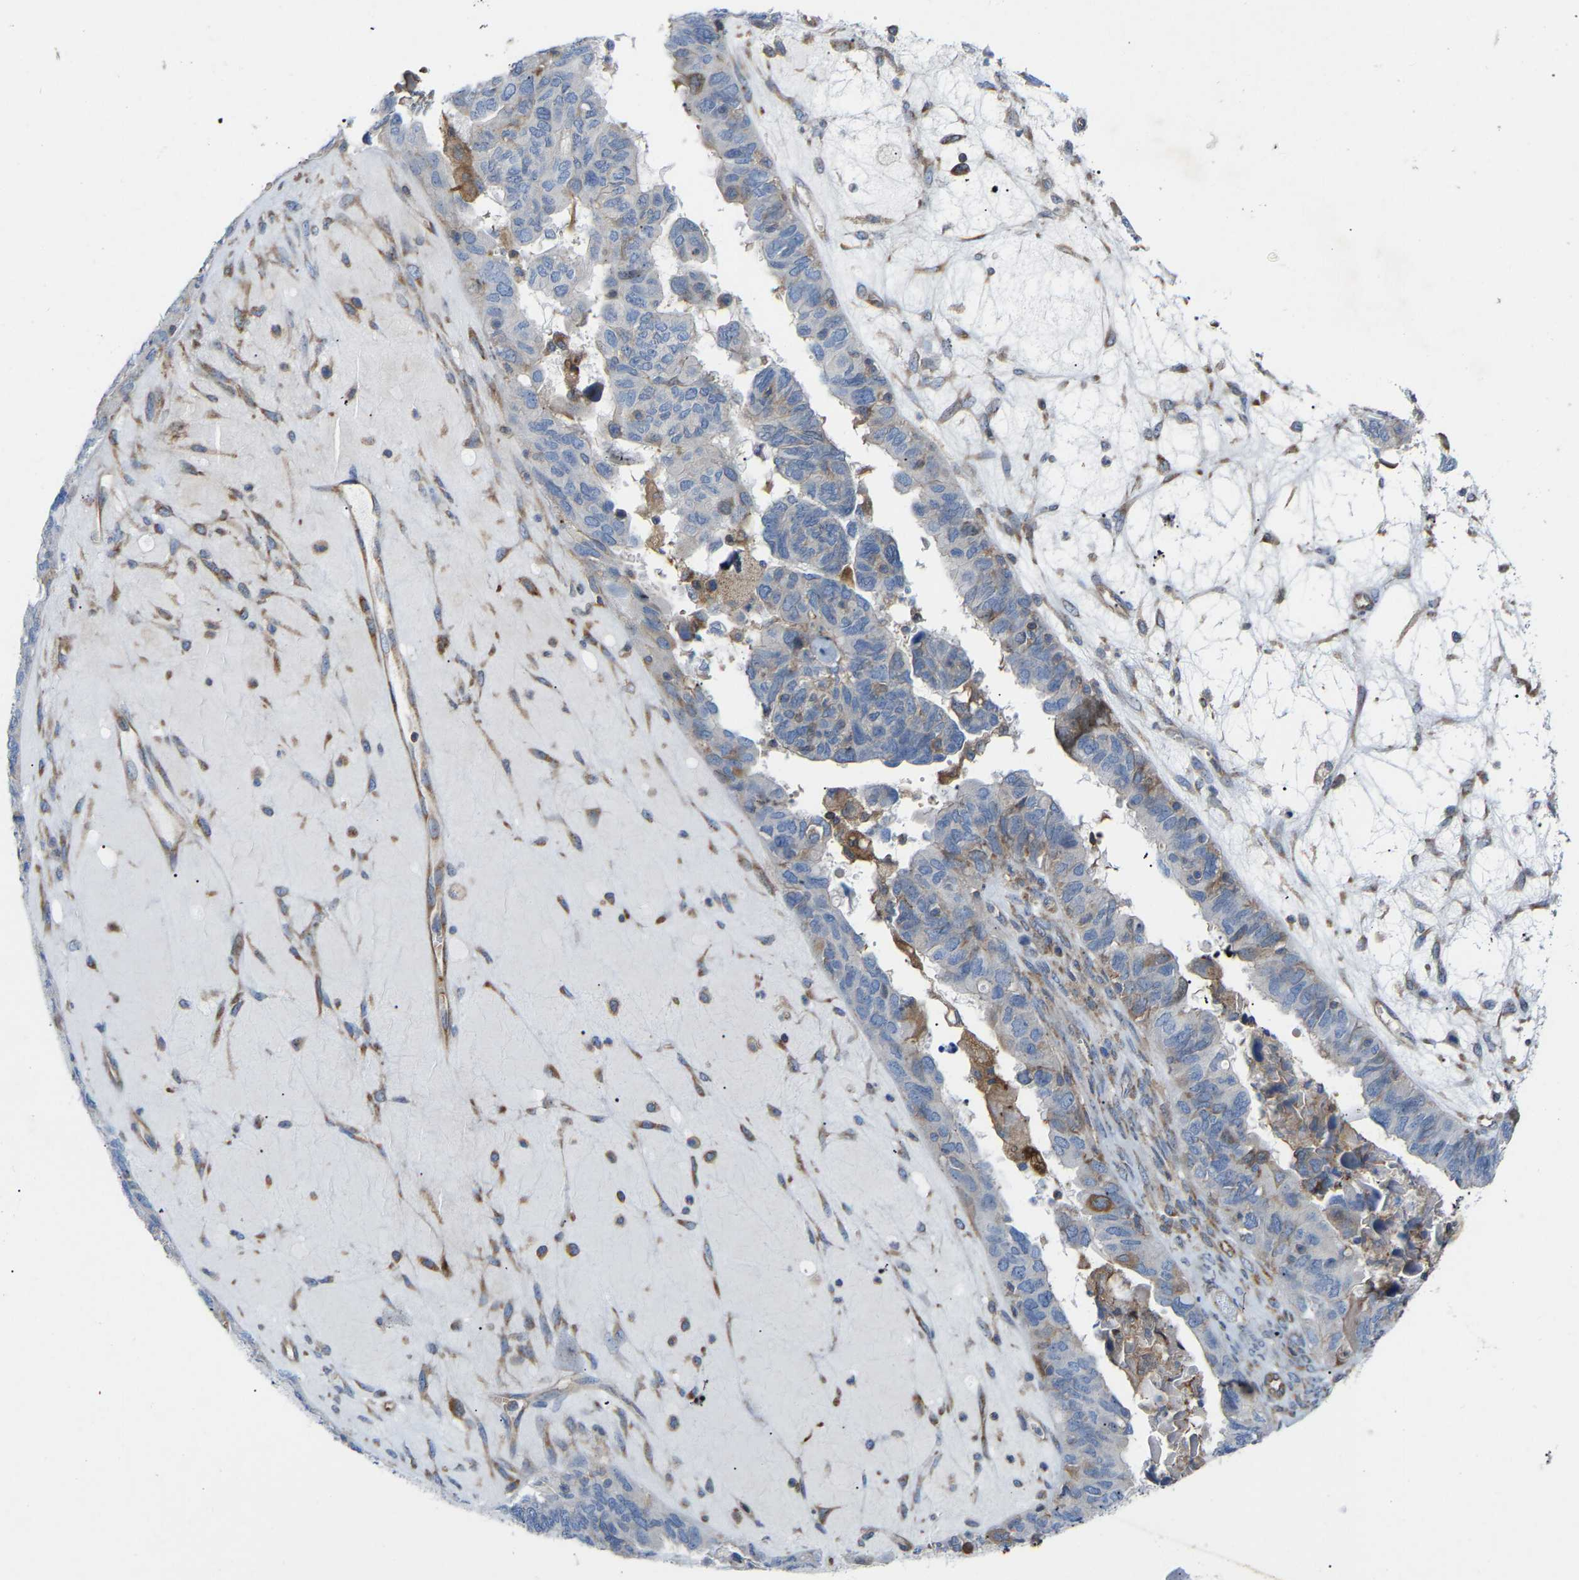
{"staining": {"intensity": "weak", "quantity": "<25%", "location": "cytoplasmic/membranous"}, "tissue": "ovarian cancer", "cell_type": "Tumor cells", "image_type": "cancer", "snomed": [{"axis": "morphology", "description": "Cystadenocarcinoma, serous, NOS"}, {"axis": "topography", "description": "Ovary"}], "caption": "Human ovarian serous cystadenocarcinoma stained for a protein using IHC displays no expression in tumor cells.", "gene": "TOR1B", "patient": {"sex": "female", "age": 79}}